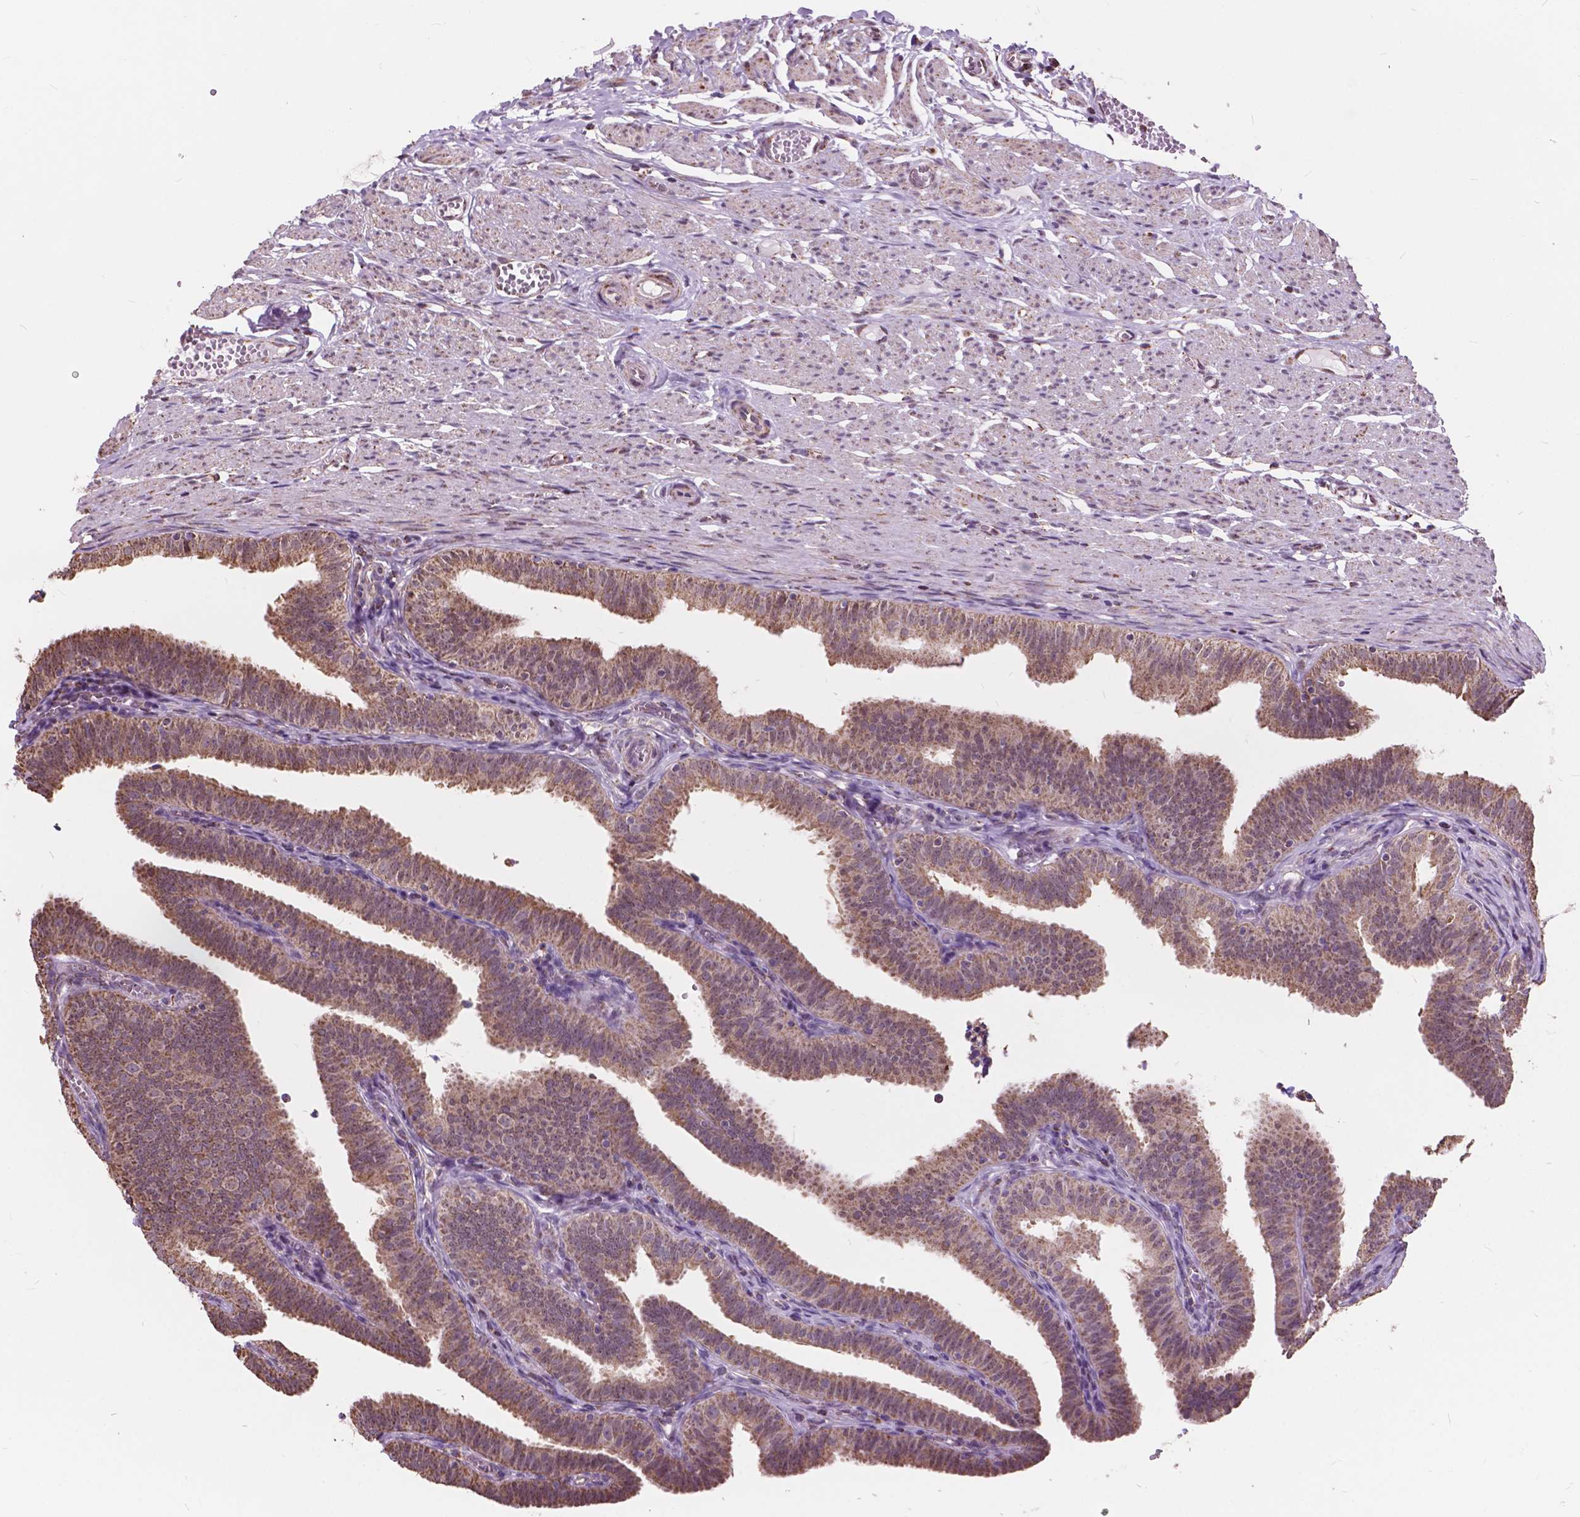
{"staining": {"intensity": "moderate", "quantity": ">75%", "location": "cytoplasmic/membranous"}, "tissue": "fallopian tube", "cell_type": "Glandular cells", "image_type": "normal", "snomed": [{"axis": "morphology", "description": "Normal tissue, NOS"}, {"axis": "topography", "description": "Fallopian tube"}], "caption": "High-power microscopy captured an immunohistochemistry (IHC) image of normal fallopian tube, revealing moderate cytoplasmic/membranous expression in approximately >75% of glandular cells.", "gene": "SCOC", "patient": {"sex": "female", "age": 25}}